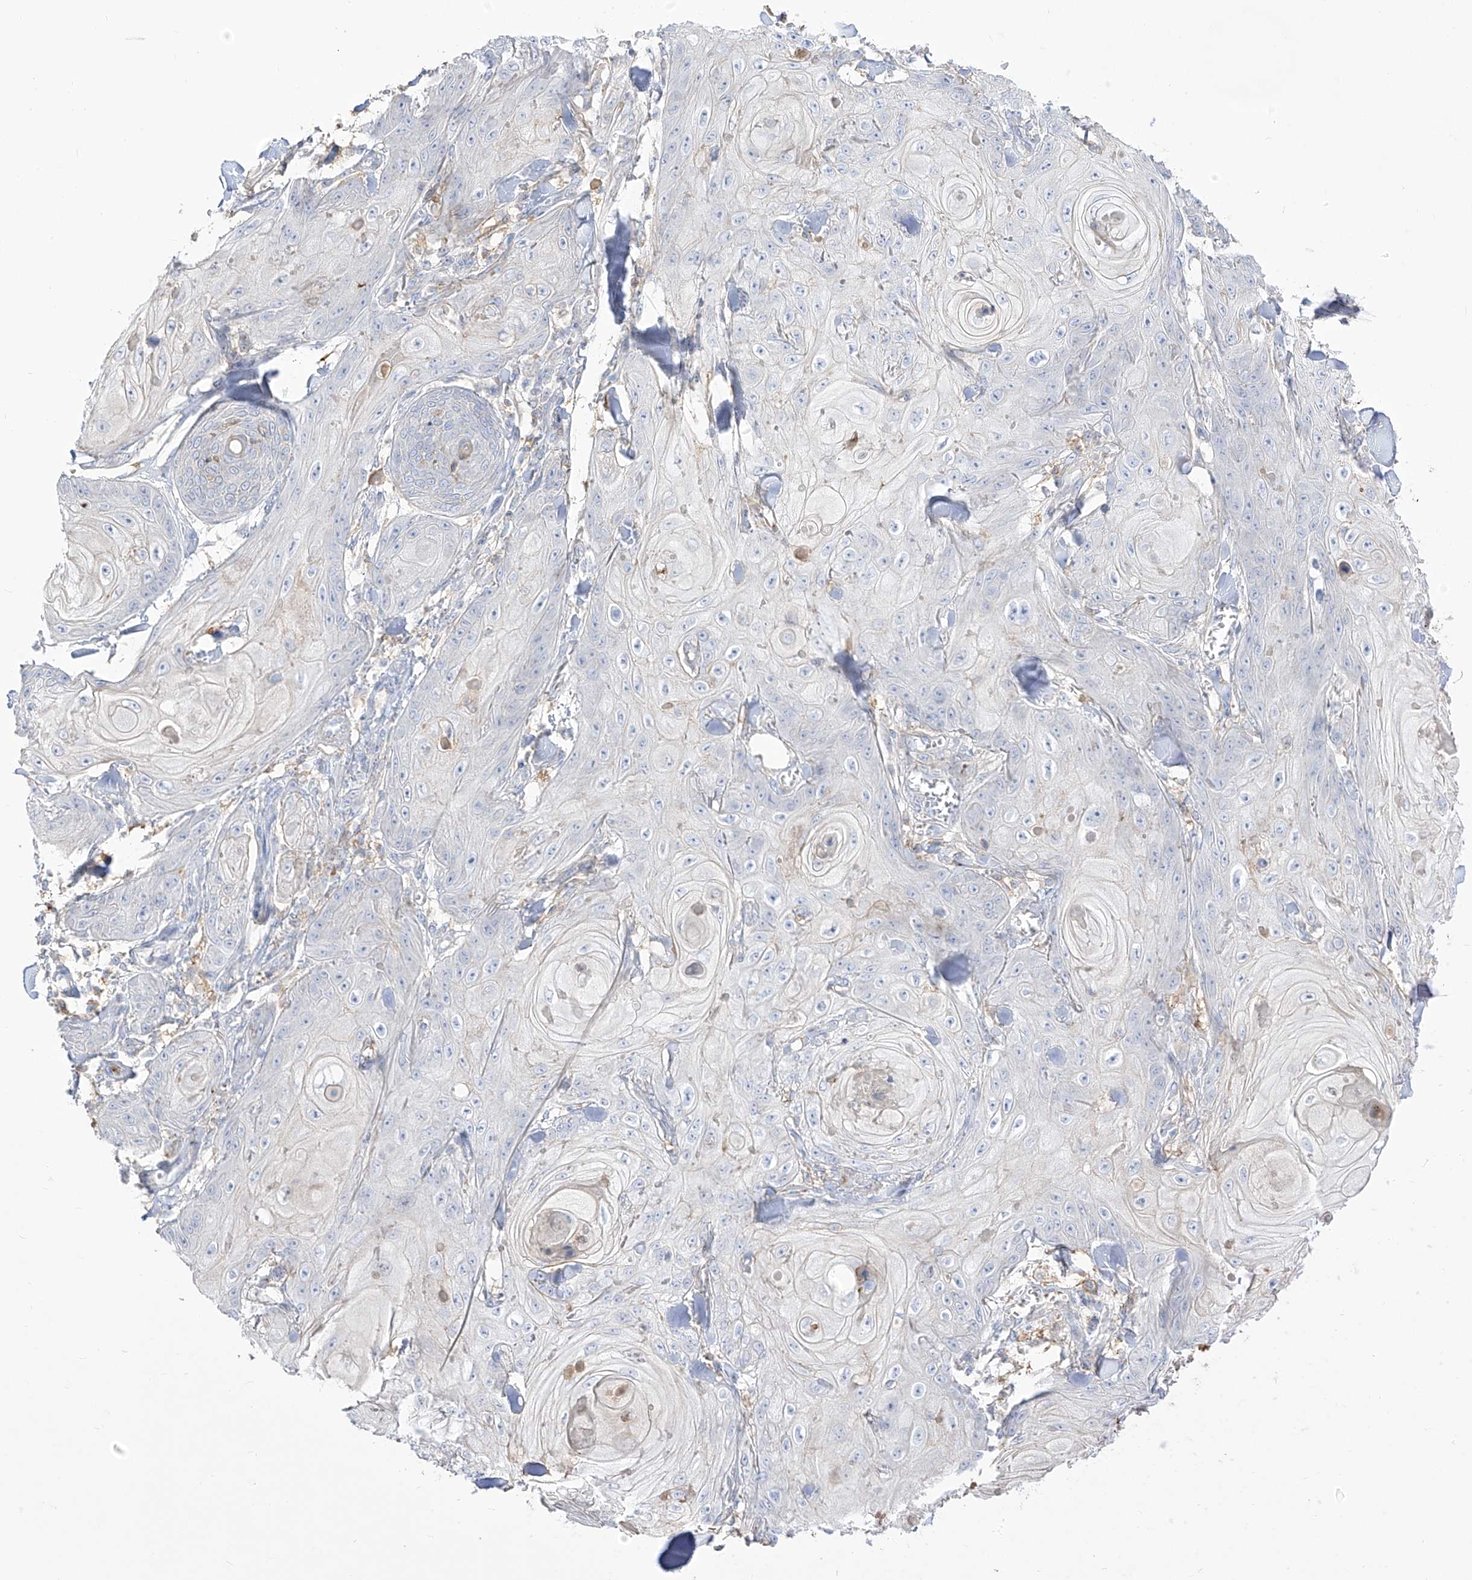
{"staining": {"intensity": "negative", "quantity": "none", "location": "none"}, "tissue": "skin cancer", "cell_type": "Tumor cells", "image_type": "cancer", "snomed": [{"axis": "morphology", "description": "Squamous cell carcinoma, NOS"}, {"axis": "topography", "description": "Skin"}], "caption": "Tumor cells show no significant protein expression in skin cancer. The staining is performed using DAB (3,3'-diaminobenzidine) brown chromogen with nuclei counter-stained in using hematoxylin.", "gene": "ZGRF1", "patient": {"sex": "male", "age": 74}}